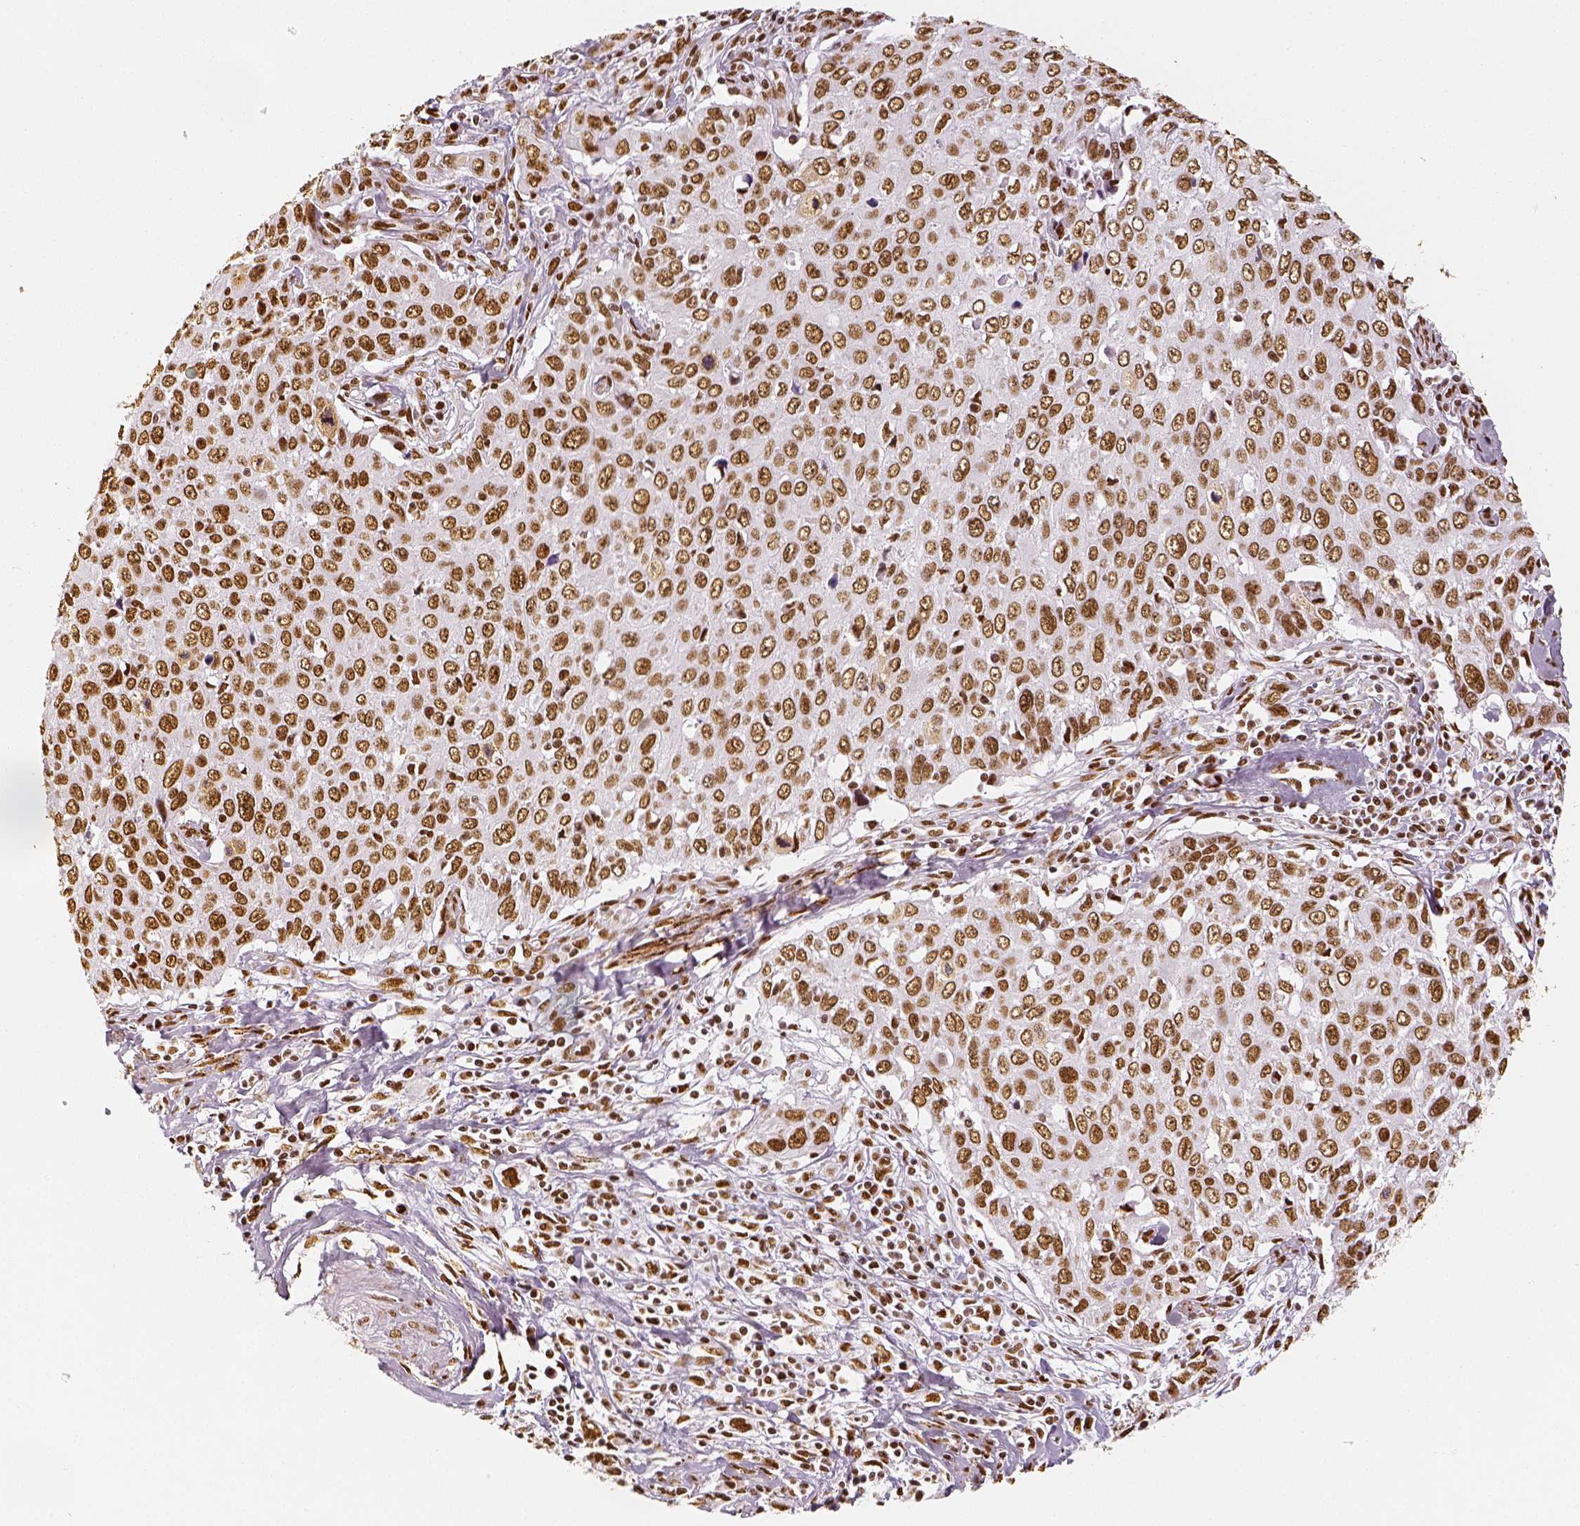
{"staining": {"intensity": "moderate", "quantity": ">75%", "location": "nuclear"}, "tissue": "cervical cancer", "cell_type": "Tumor cells", "image_type": "cancer", "snomed": [{"axis": "morphology", "description": "Squamous cell carcinoma, NOS"}, {"axis": "topography", "description": "Cervix"}], "caption": "Cervical squamous cell carcinoma stained with a protein marker exhibits moderate staining in tumor cells.", "gene": "KDM5B", "patient": {"sex": "female", "age": 38}}